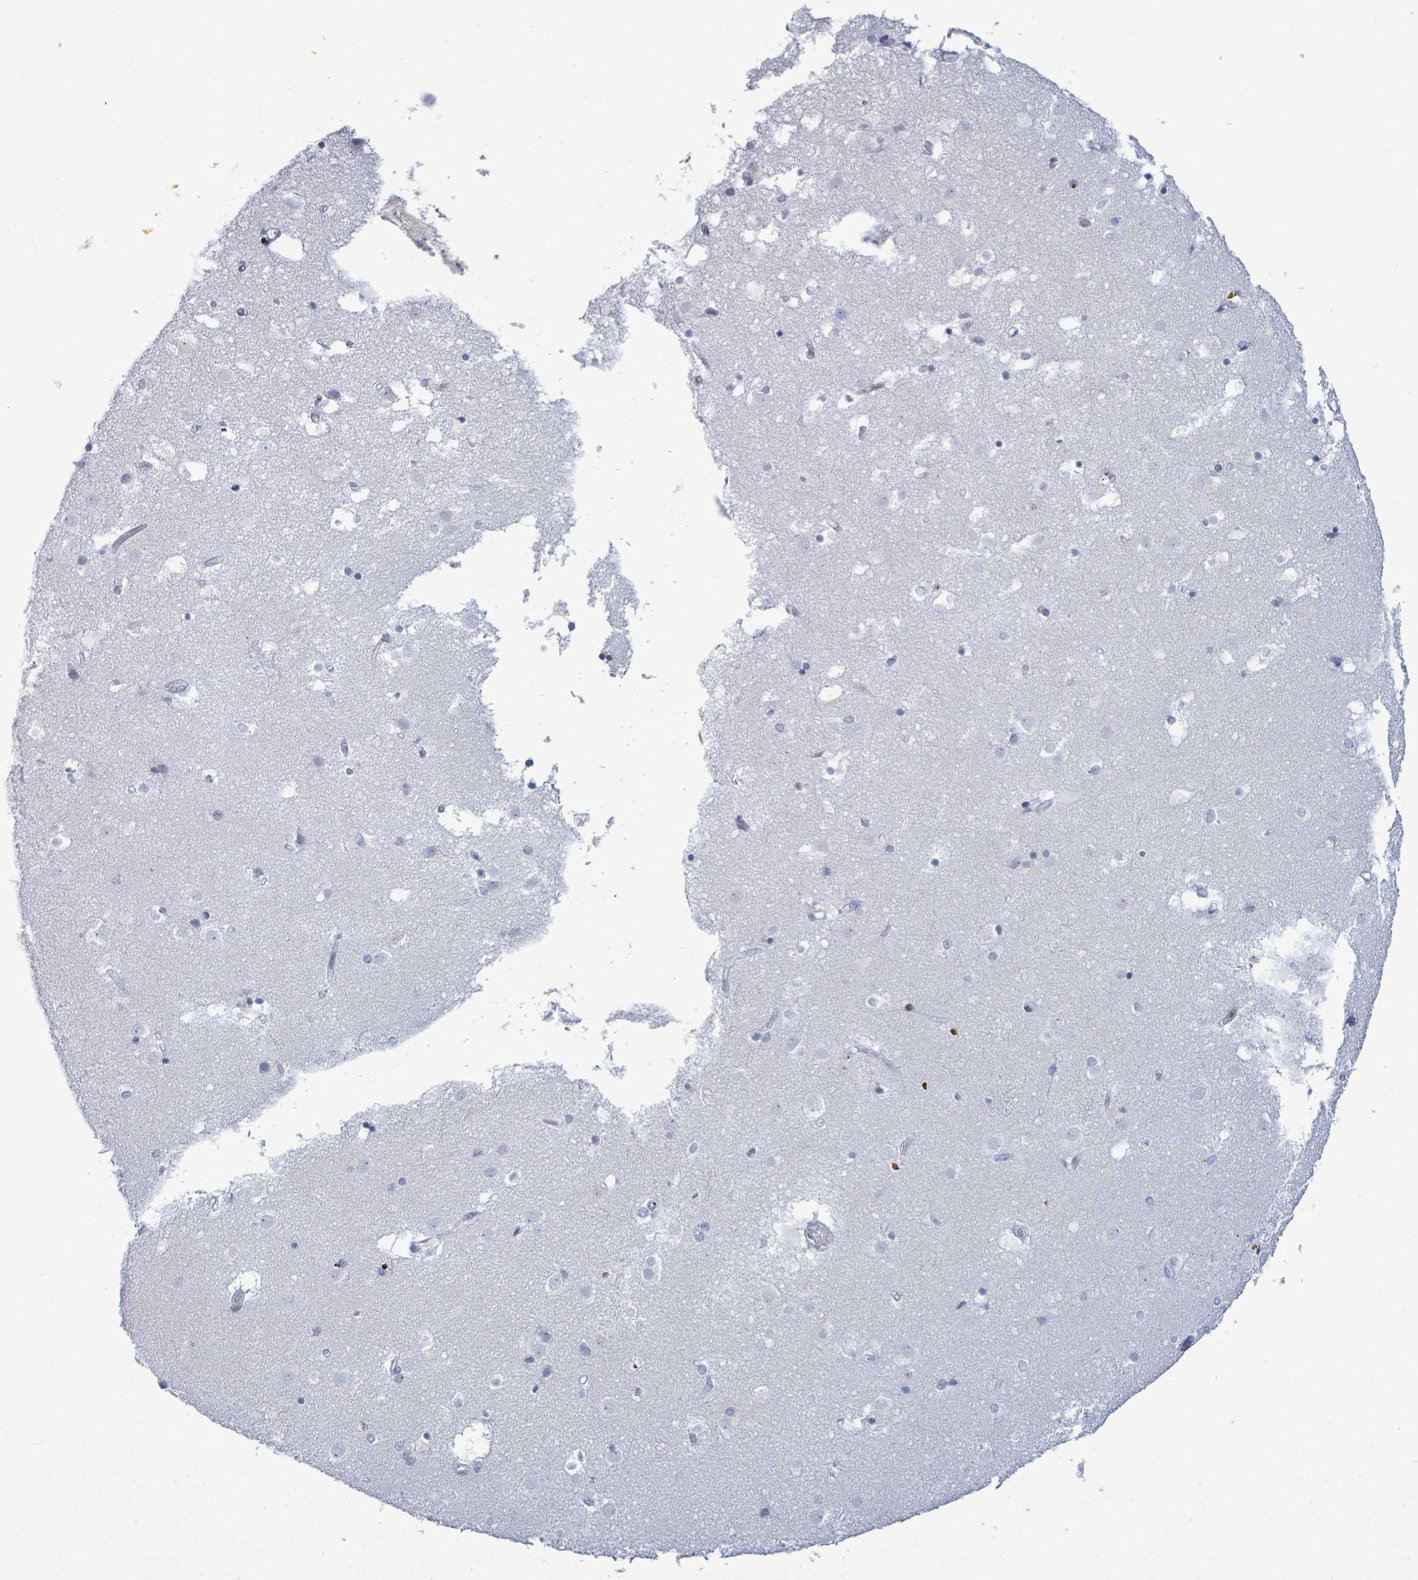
{"staining": {"intensity": "negative", "quantity": "none", "location": "none"}, "tissue": "caudate", "cell_type": "Glial cells", "image_type": "normal", "snomed": [{"axis": "morphology", "description": "Normal tissue, NOS"}, {"axis": "topography", "description": "Lateral ventricle wall"}], "caption": "The photomicrograph exhibits no staining of glial cells in benign caudate. (IHC, brightfield microscopy, high magnification).", "gene": "MALL", "patient": {"sex": "male", "age": 70}}